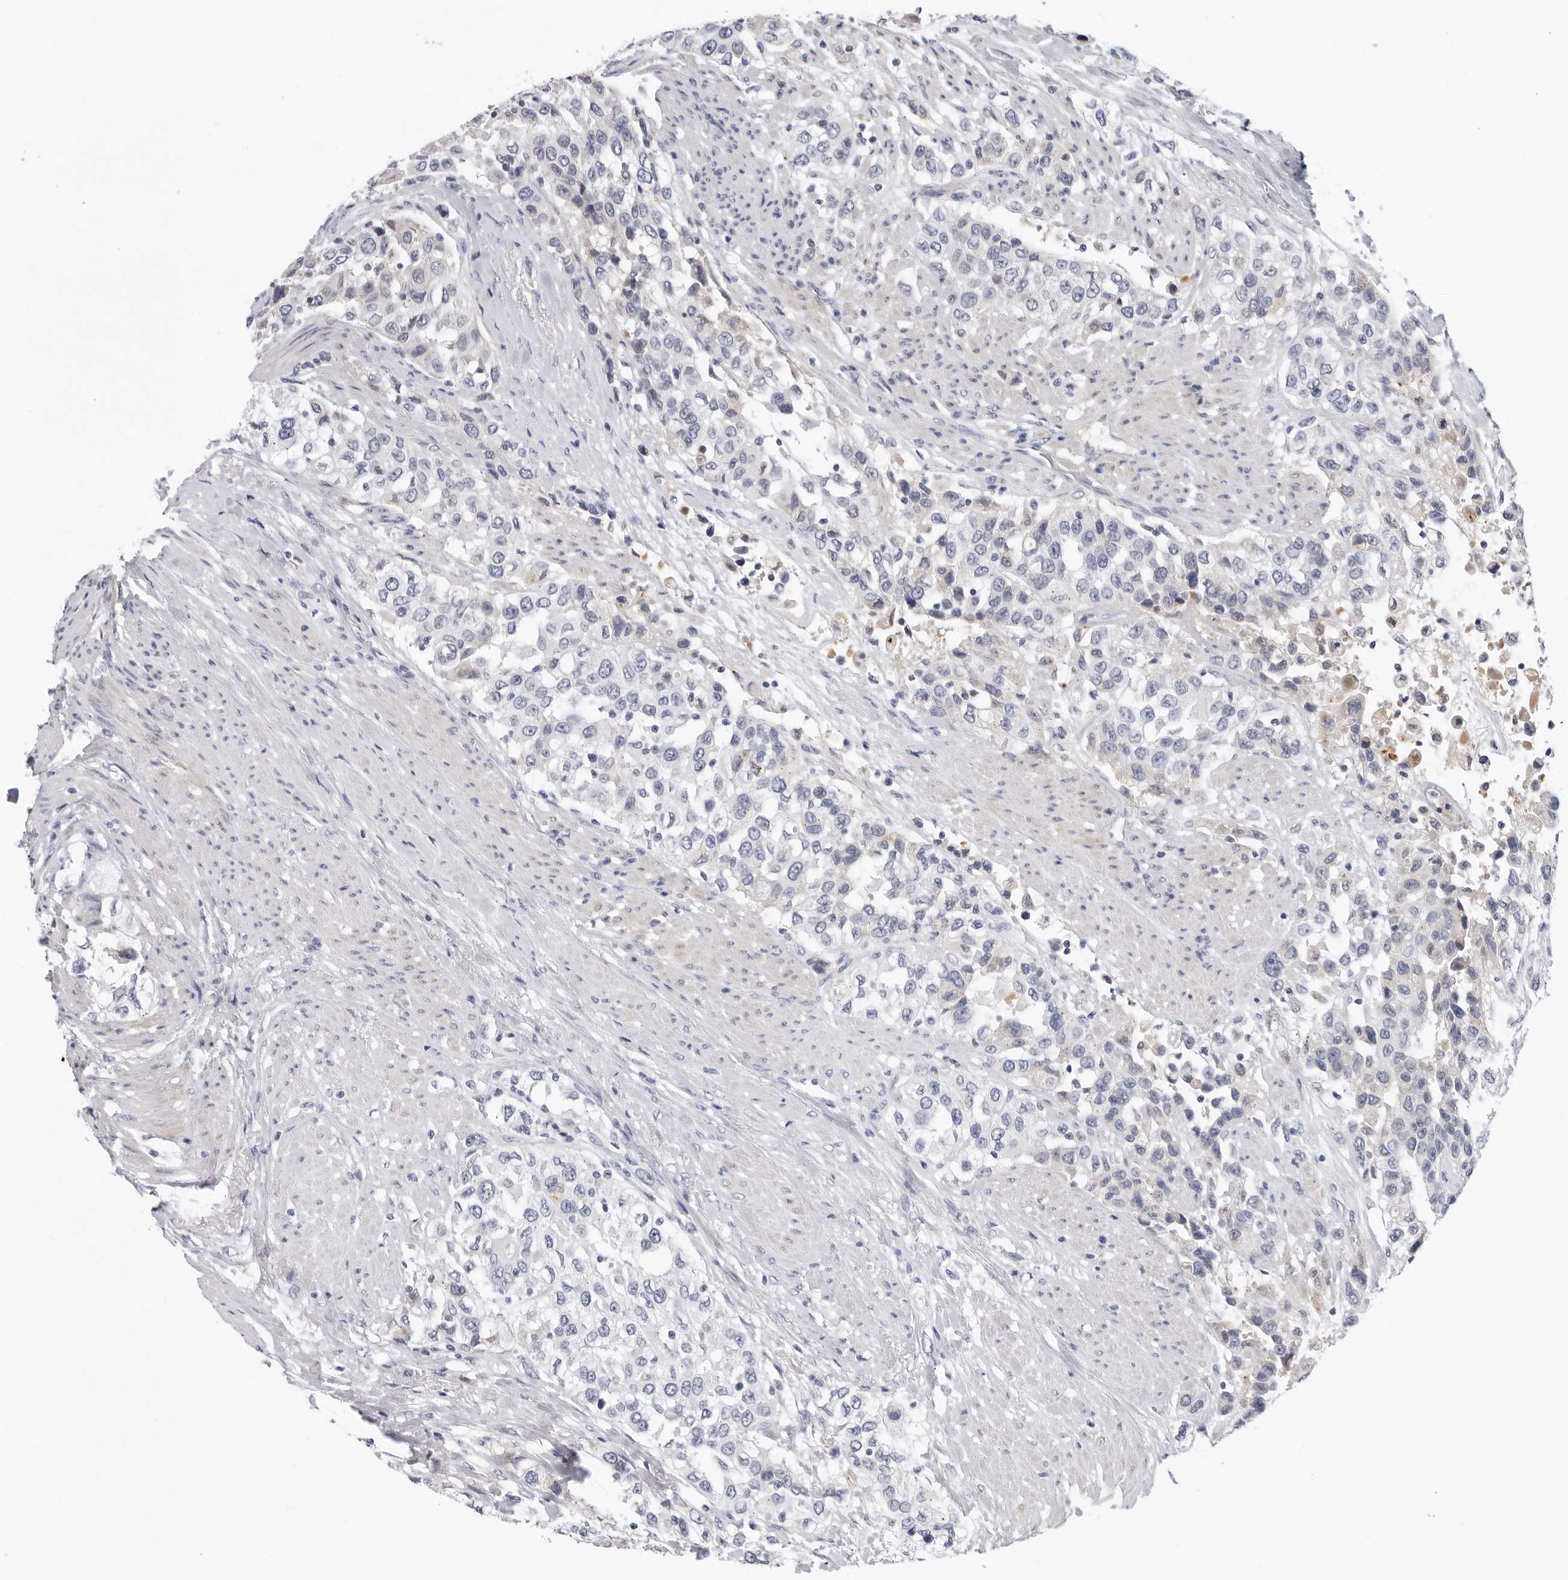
{"staining": {"intensity": "negative", "quantity": "none", "location": "none"}, "tissue": "urothelial cancer", "cell_type": "Tumor cells", "image_type": "cancer", "snomed": [{"axis": "morphology", "description": "Urothelial carcinoma, High grade"}, {"axis": "topography", "description": "Urinary bladder"}], "caption": "A high-resolution micrograph shows immunohistochemistry (IHC) staining of urothelial cancer, which shows no significant positivity in tumor cells. (Brightfield microscopy of DAB (3,3'-diaminobenzidine) immunohistochemistry (IHC) at high magnification).", "gene": "ZNF502", "patient": {"sex": "female", "age": 80}}